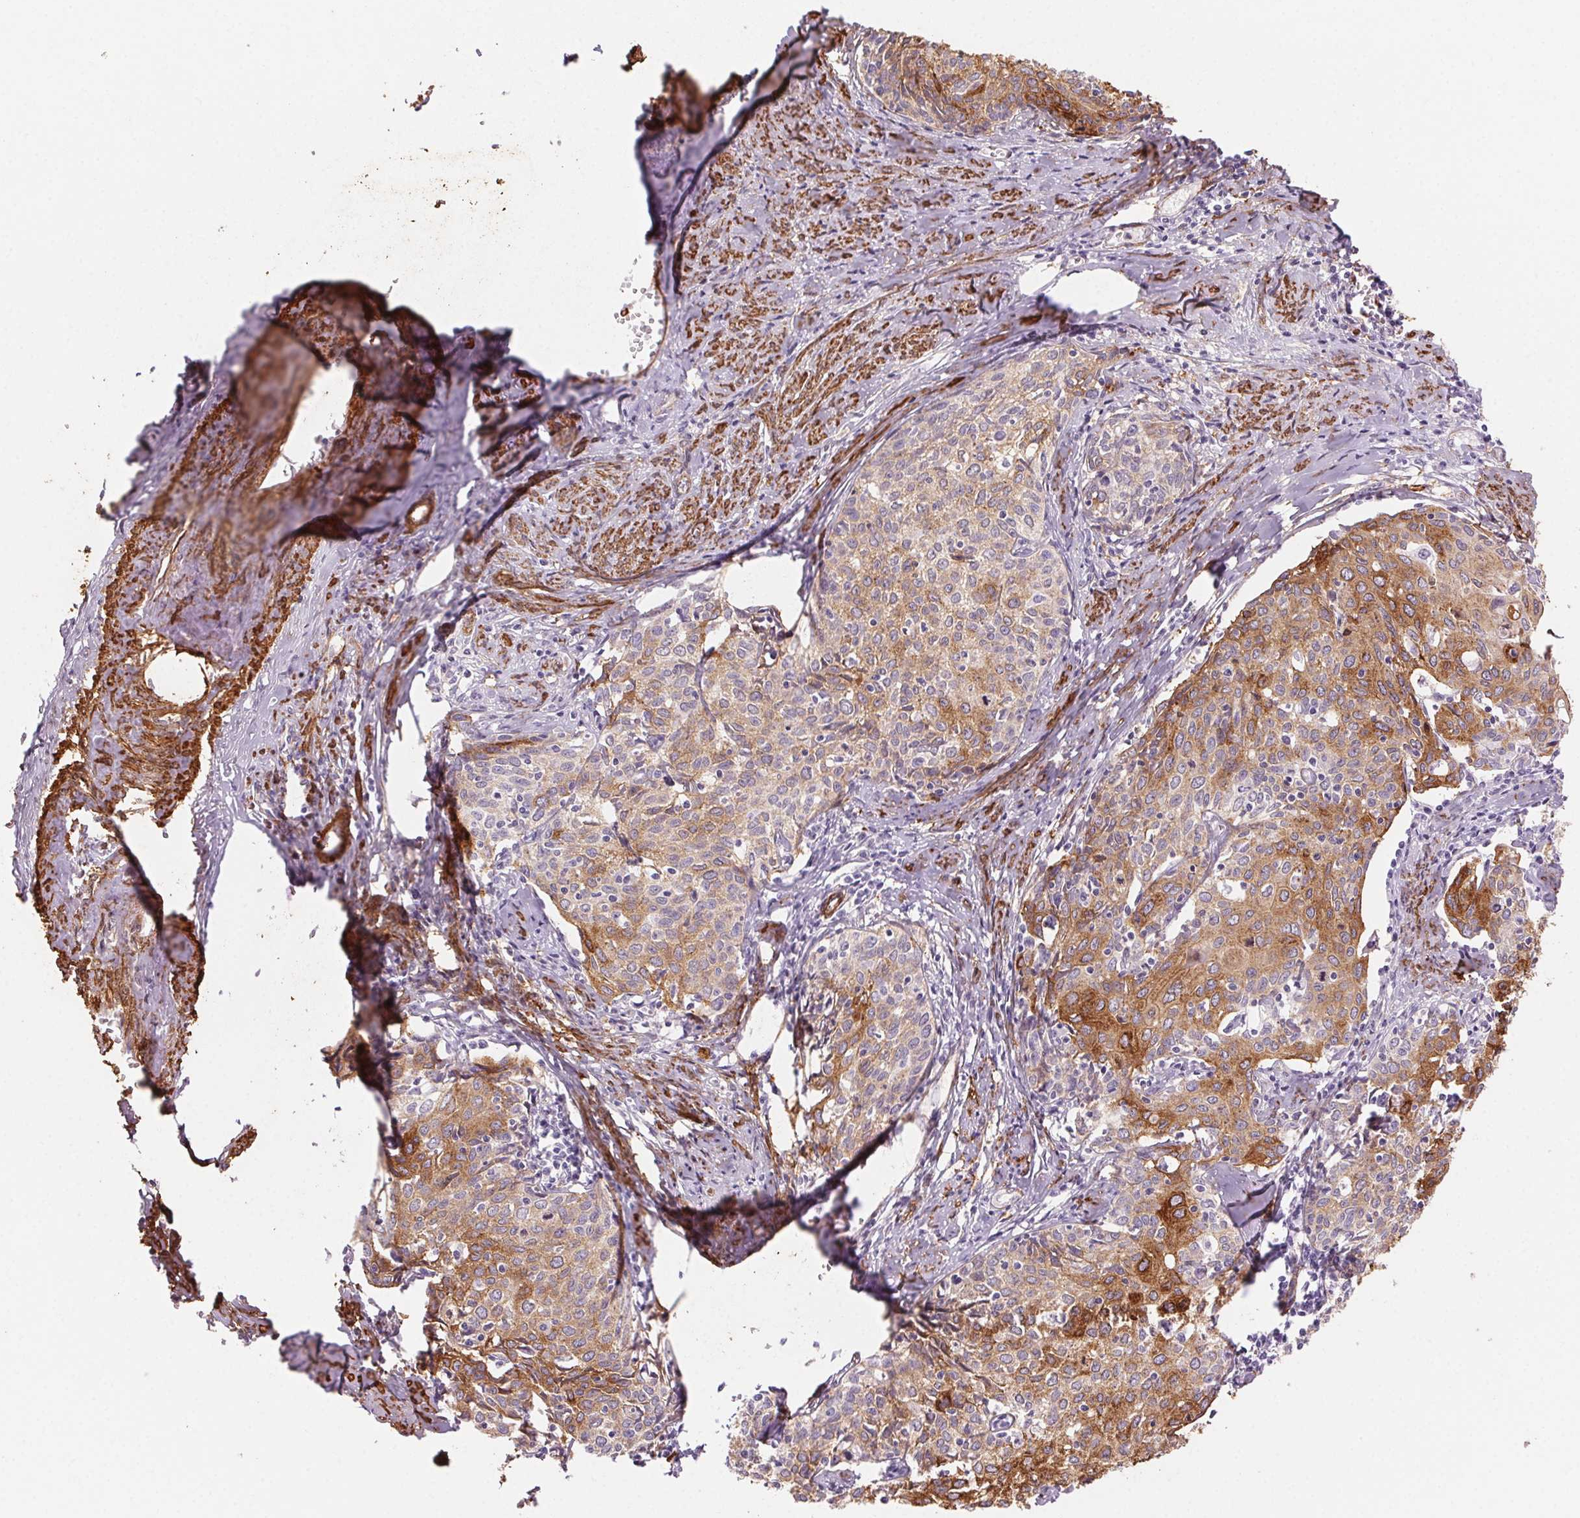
{"staining": {"intensity": "moderate", "quantity": ">75%", "location": "cytoplasmic/membranous"}, "tissue": "cervical cancer", "cell_type": "Tumor cells", "image_type": "cancer", "snomed": [{"axis": "morphology", "description": "Squamous cell carcinoma, NOS"}, {"axis": "topography", "description": "Cervix"}], "caption": "The immunohistochemical stain shows moderate cytoplasmic/membranous staining in tumor cells of cervical cancer tissue.", "gene": "GPX8", "patient": {"sex": "female", "age": 62}}